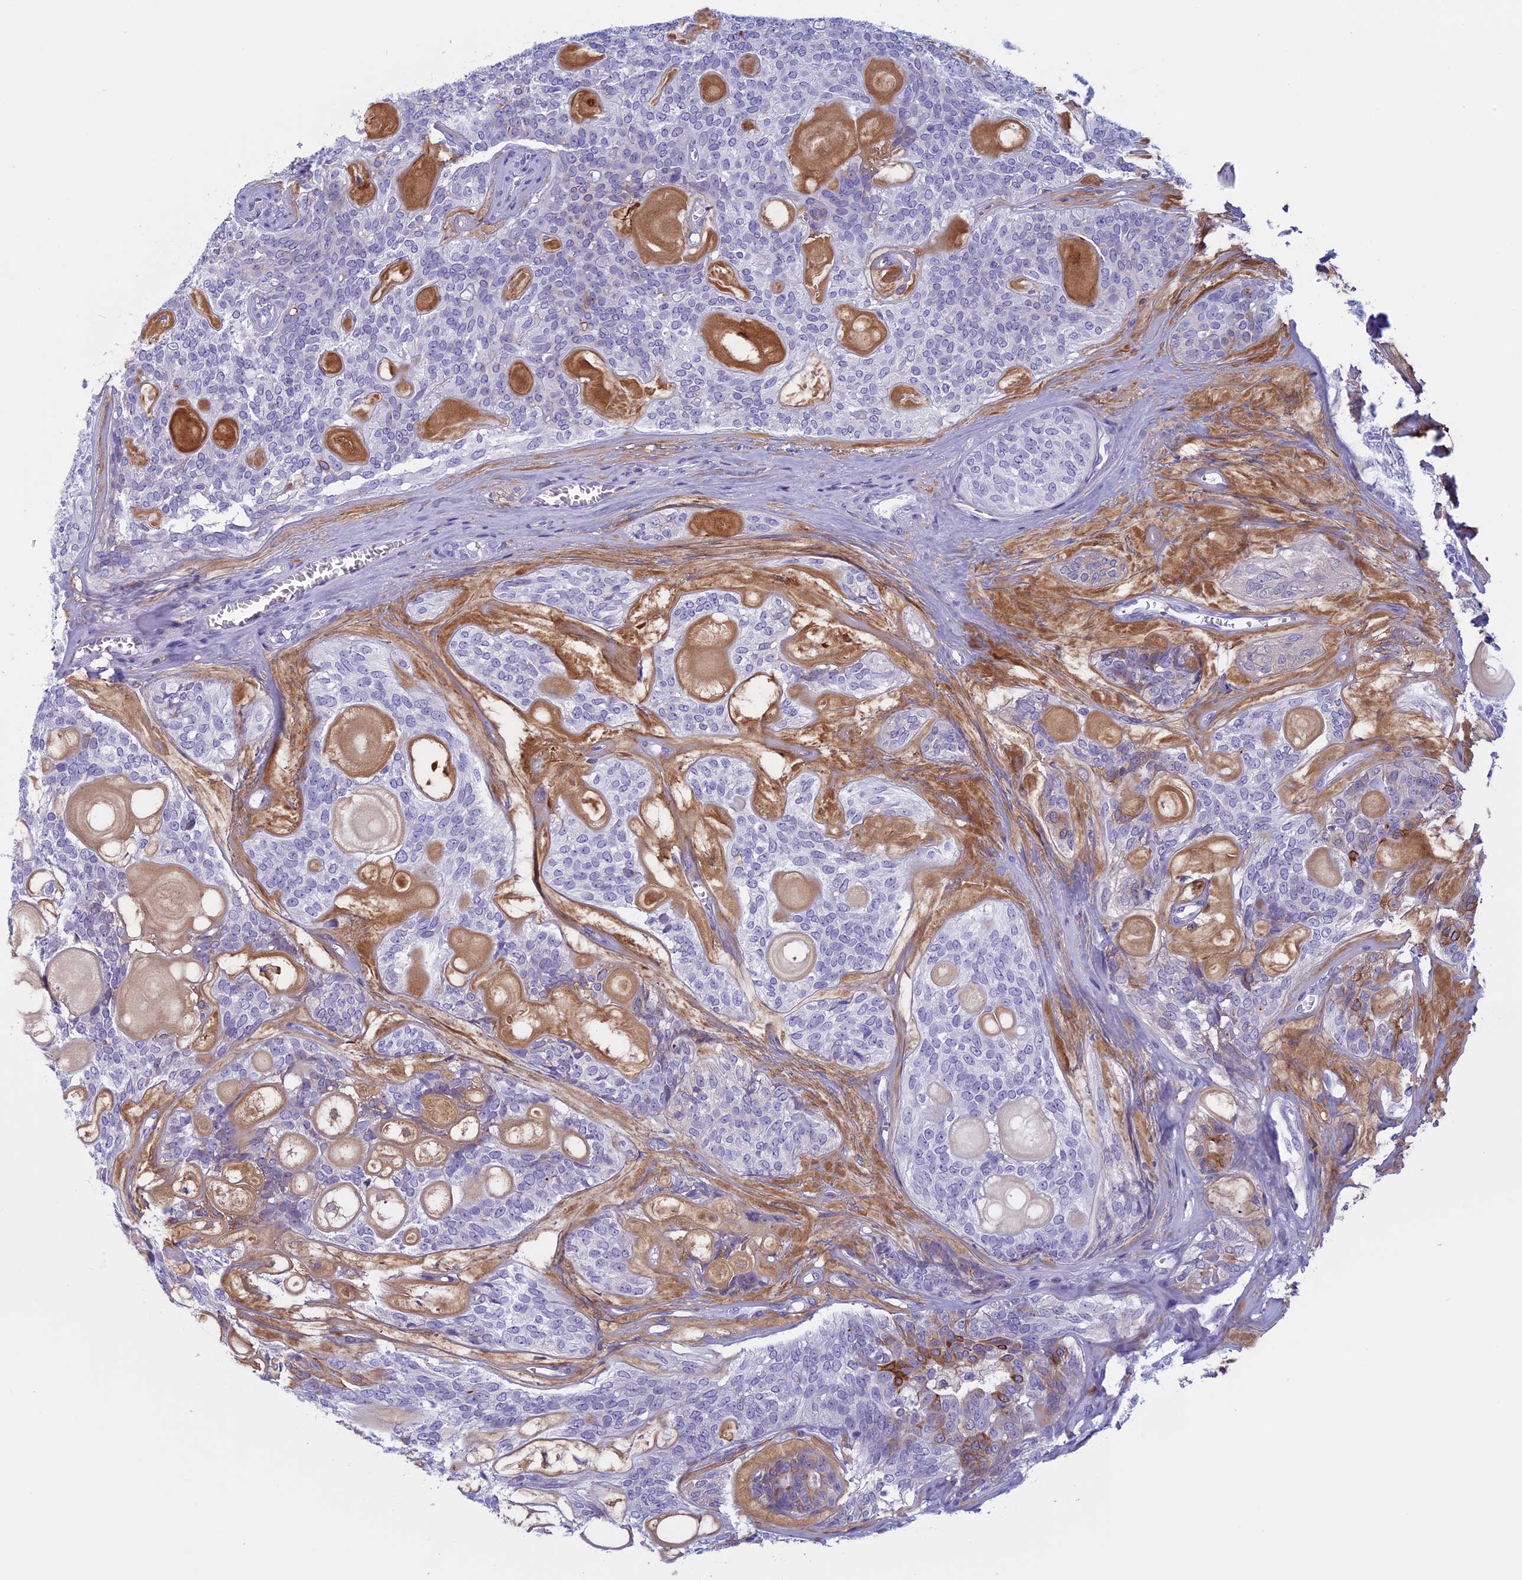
{"staining": {"intensity": "moderate", "quantity": "<25%", "location": "cytoplasmic/membranous"}, "tissue": "head and neck cancer", "cell_type": "Tumor cells", "image_type": "cancer", "snomed": [{"axis": "morphology", "description": "Adenocarcinoma, NOS"}, {"axis": "topography", "description": "Head-Neck"}], "caption": "This is a photomicrograph of immunohistochemistry (IHC) staining of head and neck cancer (adenocarcinoma), which shows moderate staining in the cytoplasmic/membranous of tumor cells.", "gene": "ANGPTL2", "patient": {"sex": "male", "age": 66}}